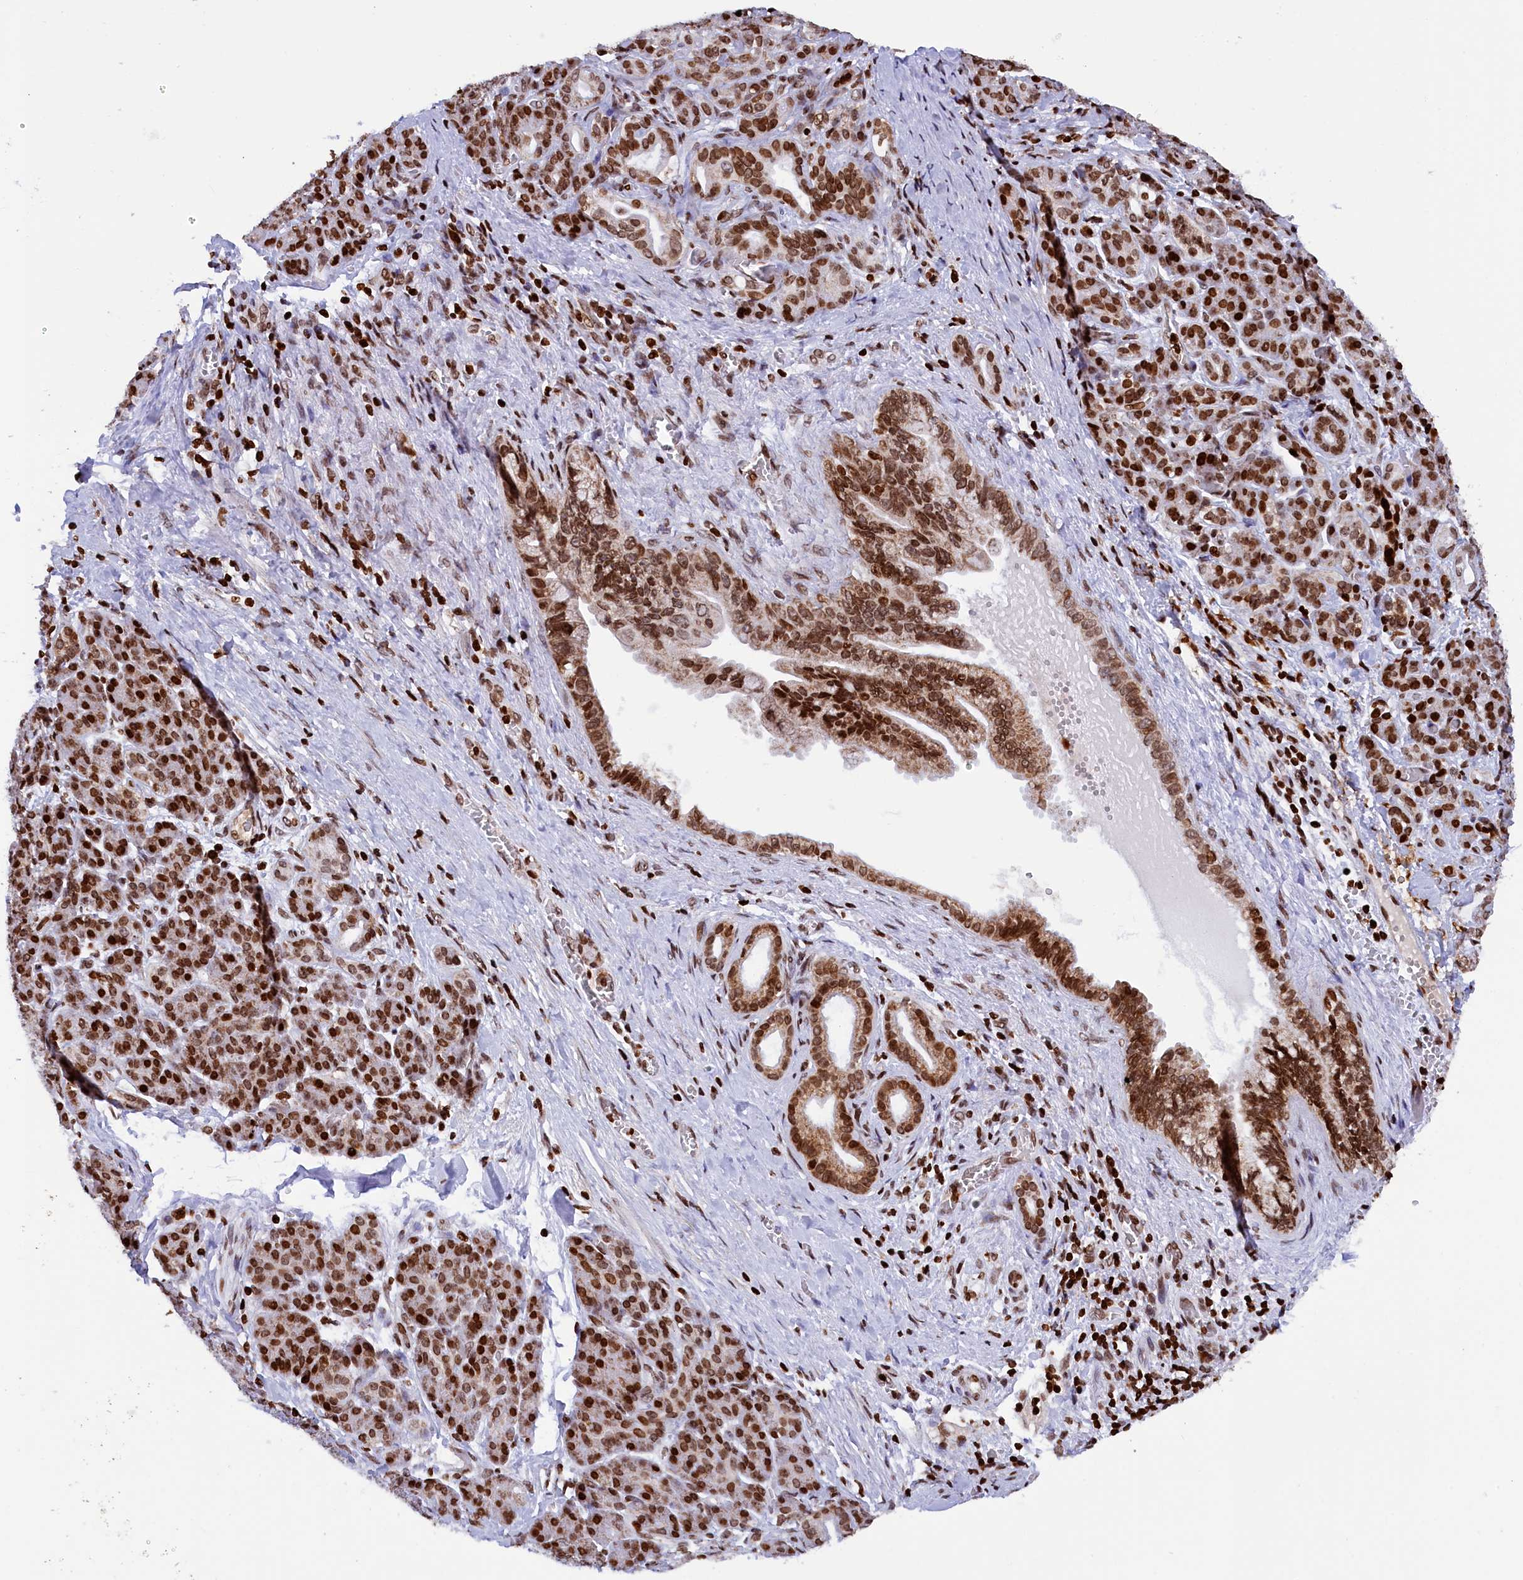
{"staining": {"intensity": "strong", "quantity": ">75%", "location": "nuclear"}, "tissue": "pancreatic cancer", "cell_type": "Tumor cells", "image_type": "cancer", "snomed": [{"axis": "morphology", "description": "Adenocarcinoma, NOS"}, {"axis": "topography", "description": "Pancreas"}], "caption": "Protein expression analysis of human pancreatic cancer reveals strong nuclear expression in approximately >75% of tumor cells.", "gene": "TIMM29", "patient": {"sex": "male", "age": 59}}